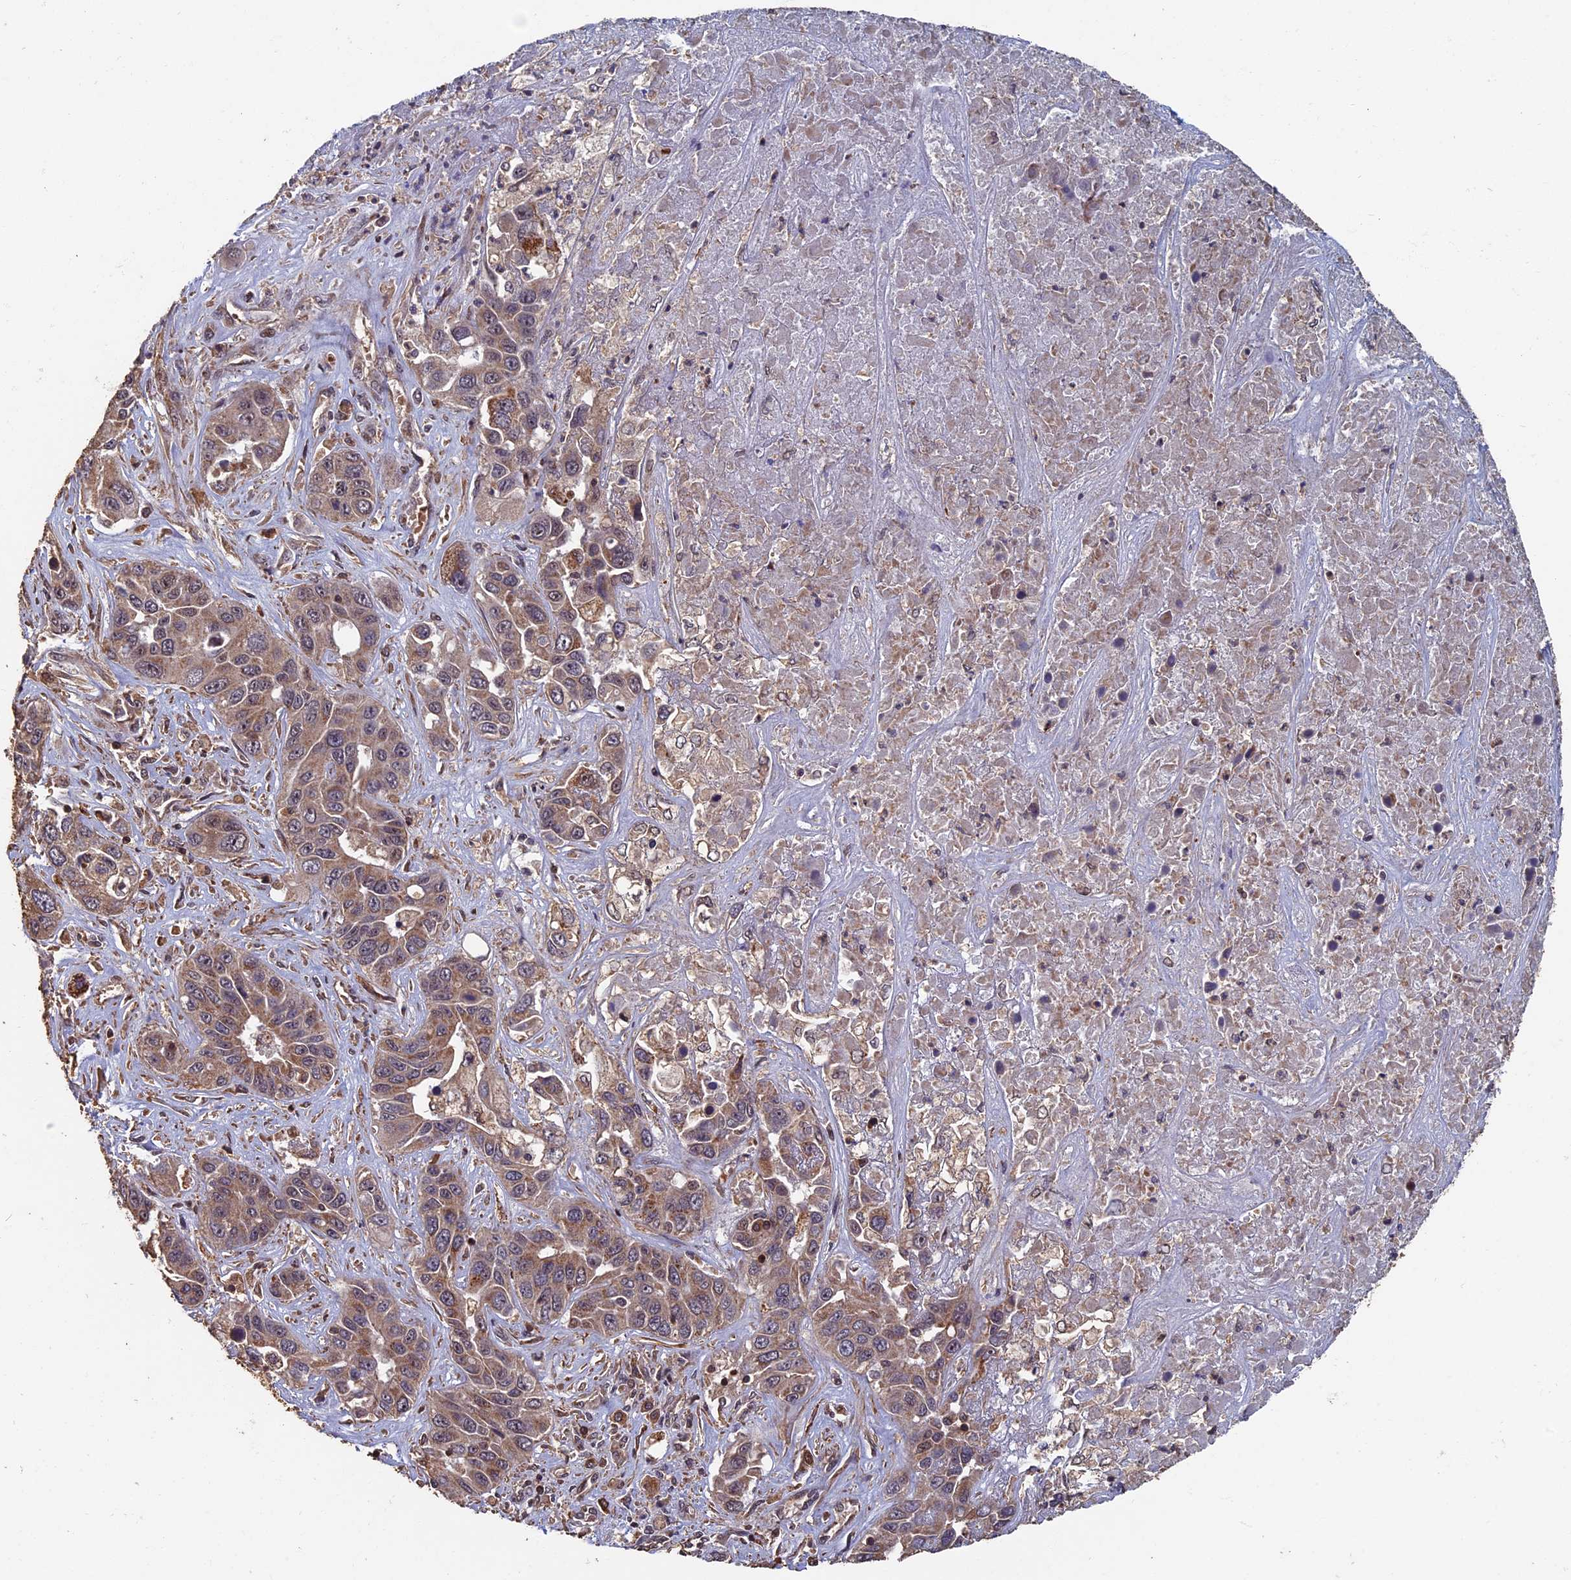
{"staining": {"intensity": "weak", "quantity": ">75%", "location": "cytoplasmic/membranous"}, "tissue": "liver cancer", "cell_type": "Tumor cells", "image_type": "cancer", "snomed": [{"axis": "morphology", "description": "Cholangiocarcinoma"}, {"axis": "topography", "description": "Liver"}], "caption": "Protein expression analysis of liver cancer demonstrates weak cytoplasmic/membranous expression in approximately >75% of tumor cells.", "gene": "RASGRF1", "patient": {"sex": "female", "age": 52}}